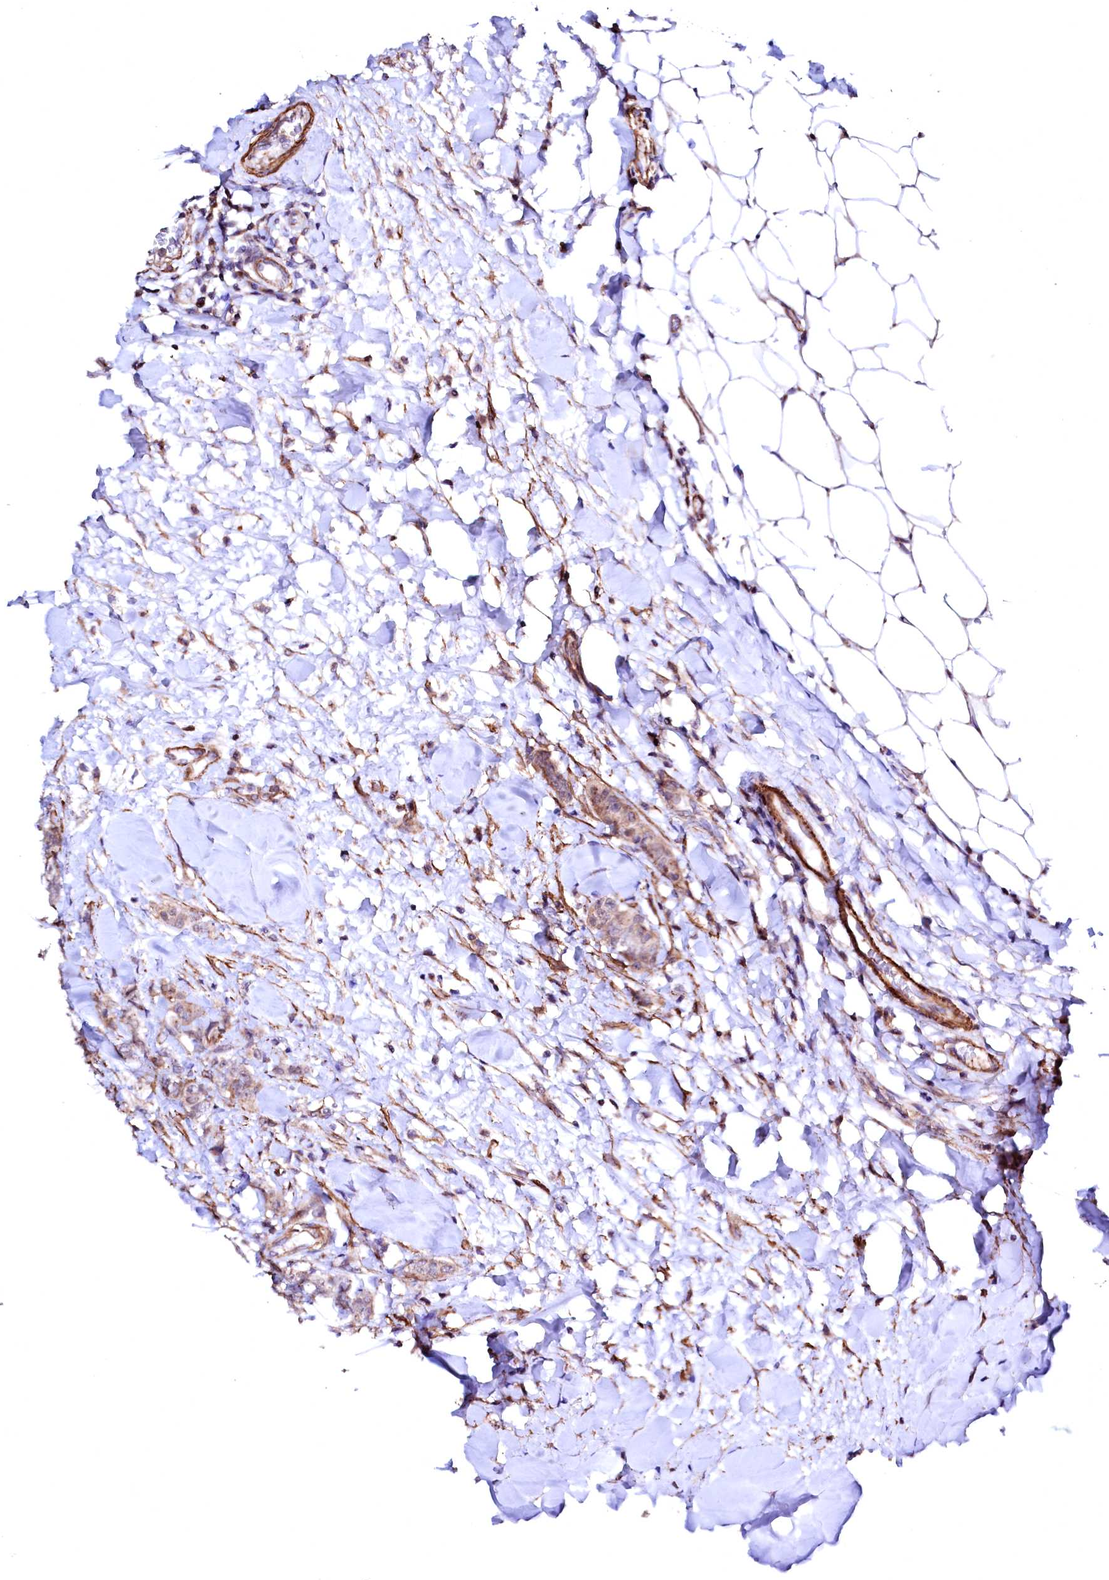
{"staining": {"intensity": "moderate", "quantity": ">75%", "location": "cytoplasmic/membranous"}, "tissue": "breast cancer", "cell_type": "Tumor cells", "image_type": "cancer", "snomed": [{"axis": "morphology", "description": "Duct carcinoma"}, {"axis": "topography", "description": "Breast"}], "caption": "Protein expression by IHC shows moderate cytoplasmic/membranous expression in approximately >75% of tumor cells in invasive ductal carcinoma (breast). (IHC, brightfield microscopy, high magnification).", "gene": "GPR176", "patient": {"sex": "female", "age": 40}}